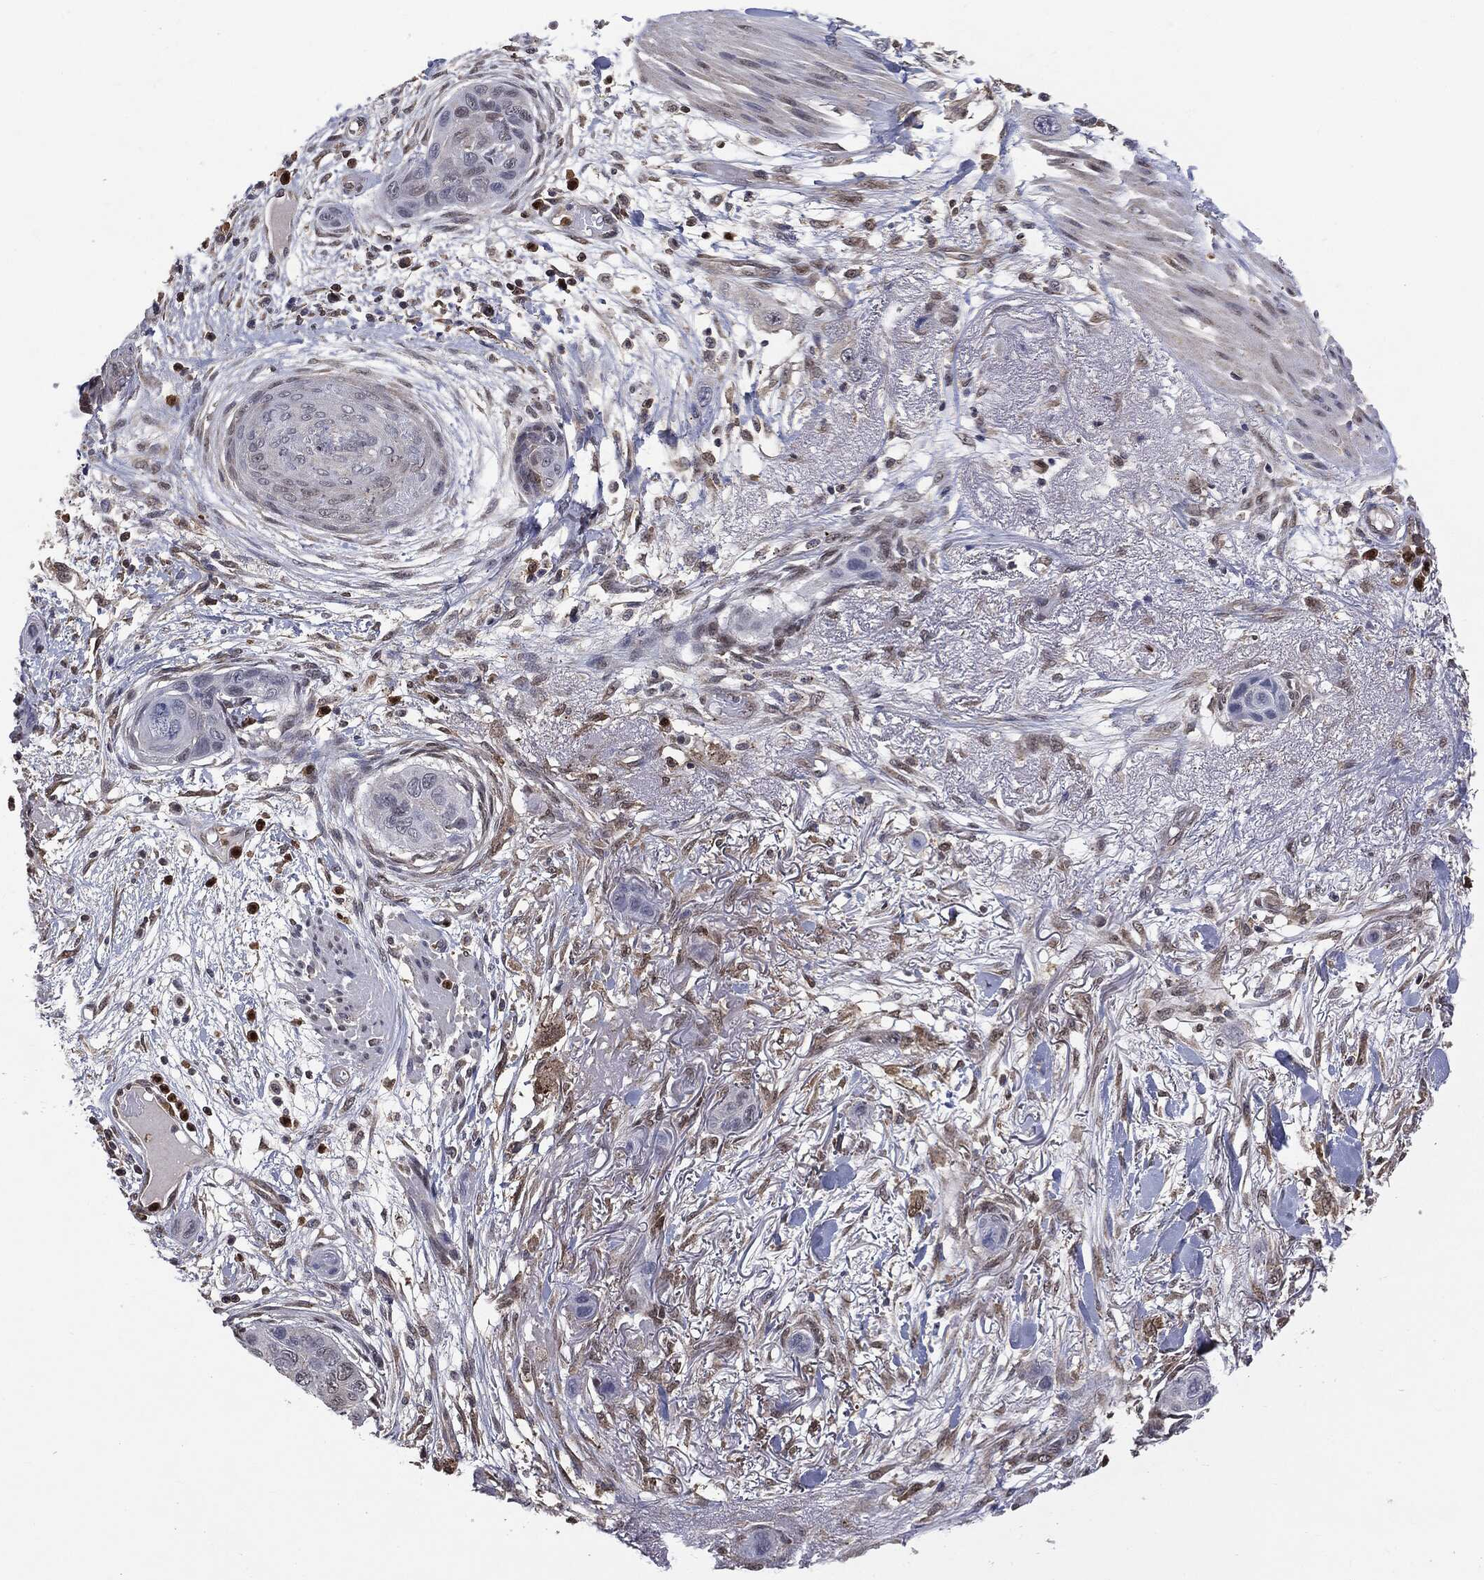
{"staining": {"intensity": "negative", "quantity": "none", "location": "none"}, "tissue": "skin cancer", "cell_type": "Tumor cells", "image_type": "cancer", "snomed": [{"axis": "morphology", "description": "Squamous cell carcinoma, NOS"}, {"axis": "topography", "description": "Skin"}], "caption": "DAB (3,3'-diaminobenzidine) immunohistochemical staining of skin squamous cell carcinoma reveals no significant staining in tumor cells.", "gene": "GPI", "patient": {"sex": "male", "age": 79}}